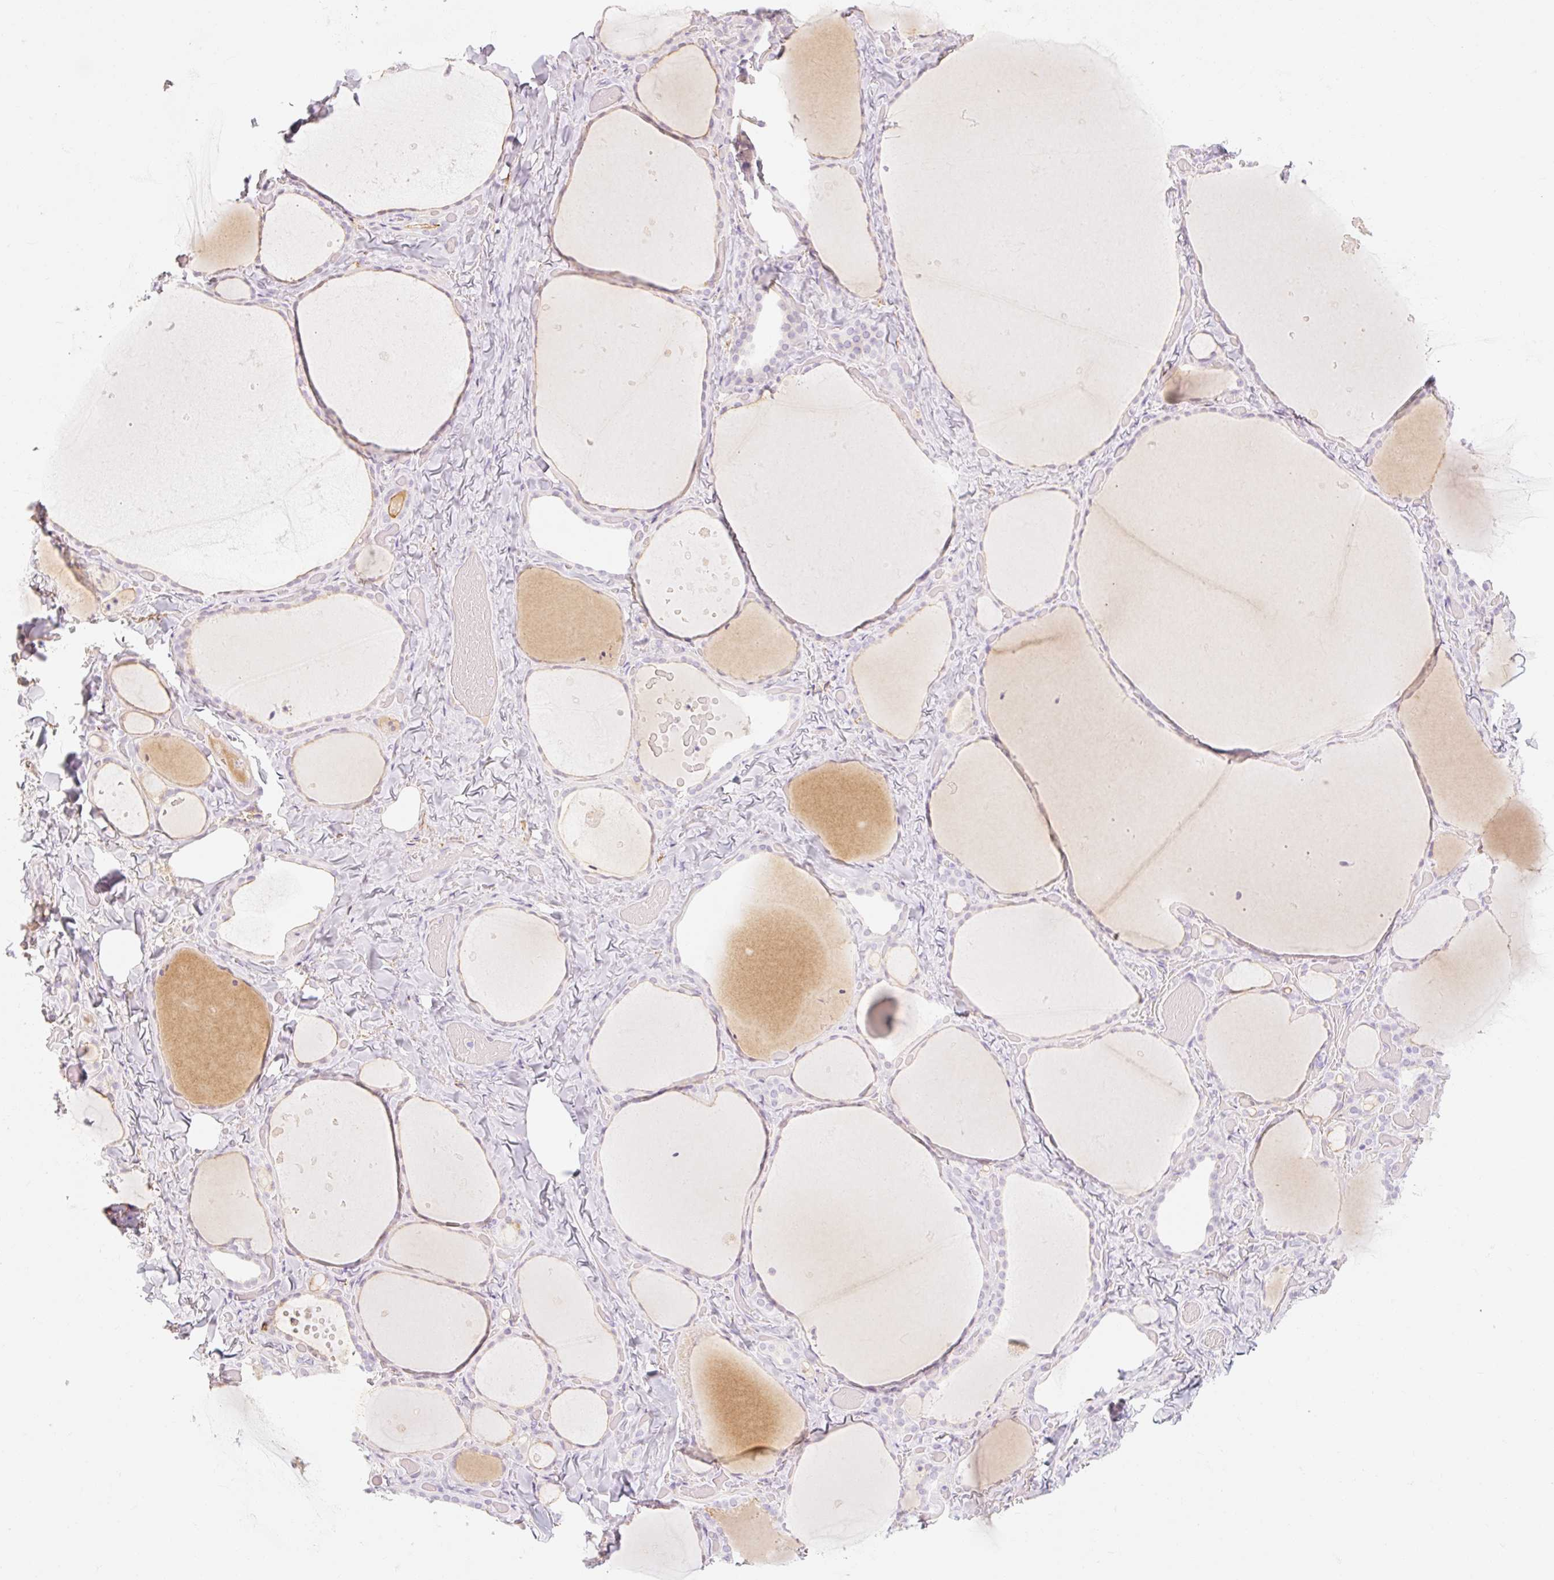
{"staining": {"intensity": "negative", "quantity": "none", "location": "none"}, "tissue": "thyroid gland", "cell_type": "Glandular cells", "image_type": "normal", "snomed": [{"axis": "morphology", "description": "Normal tissue, NOS"}, {"axis": "topography", "description": "Thyroid gland"}], "caption": "The image demonstrates no significant staining in glandular cells of thyroid gland. (Immunohistochemistry, brightfield microscopy, high magnification).", "gene": "TAF1L", "patient": {"sex": "female", "age": 36}}